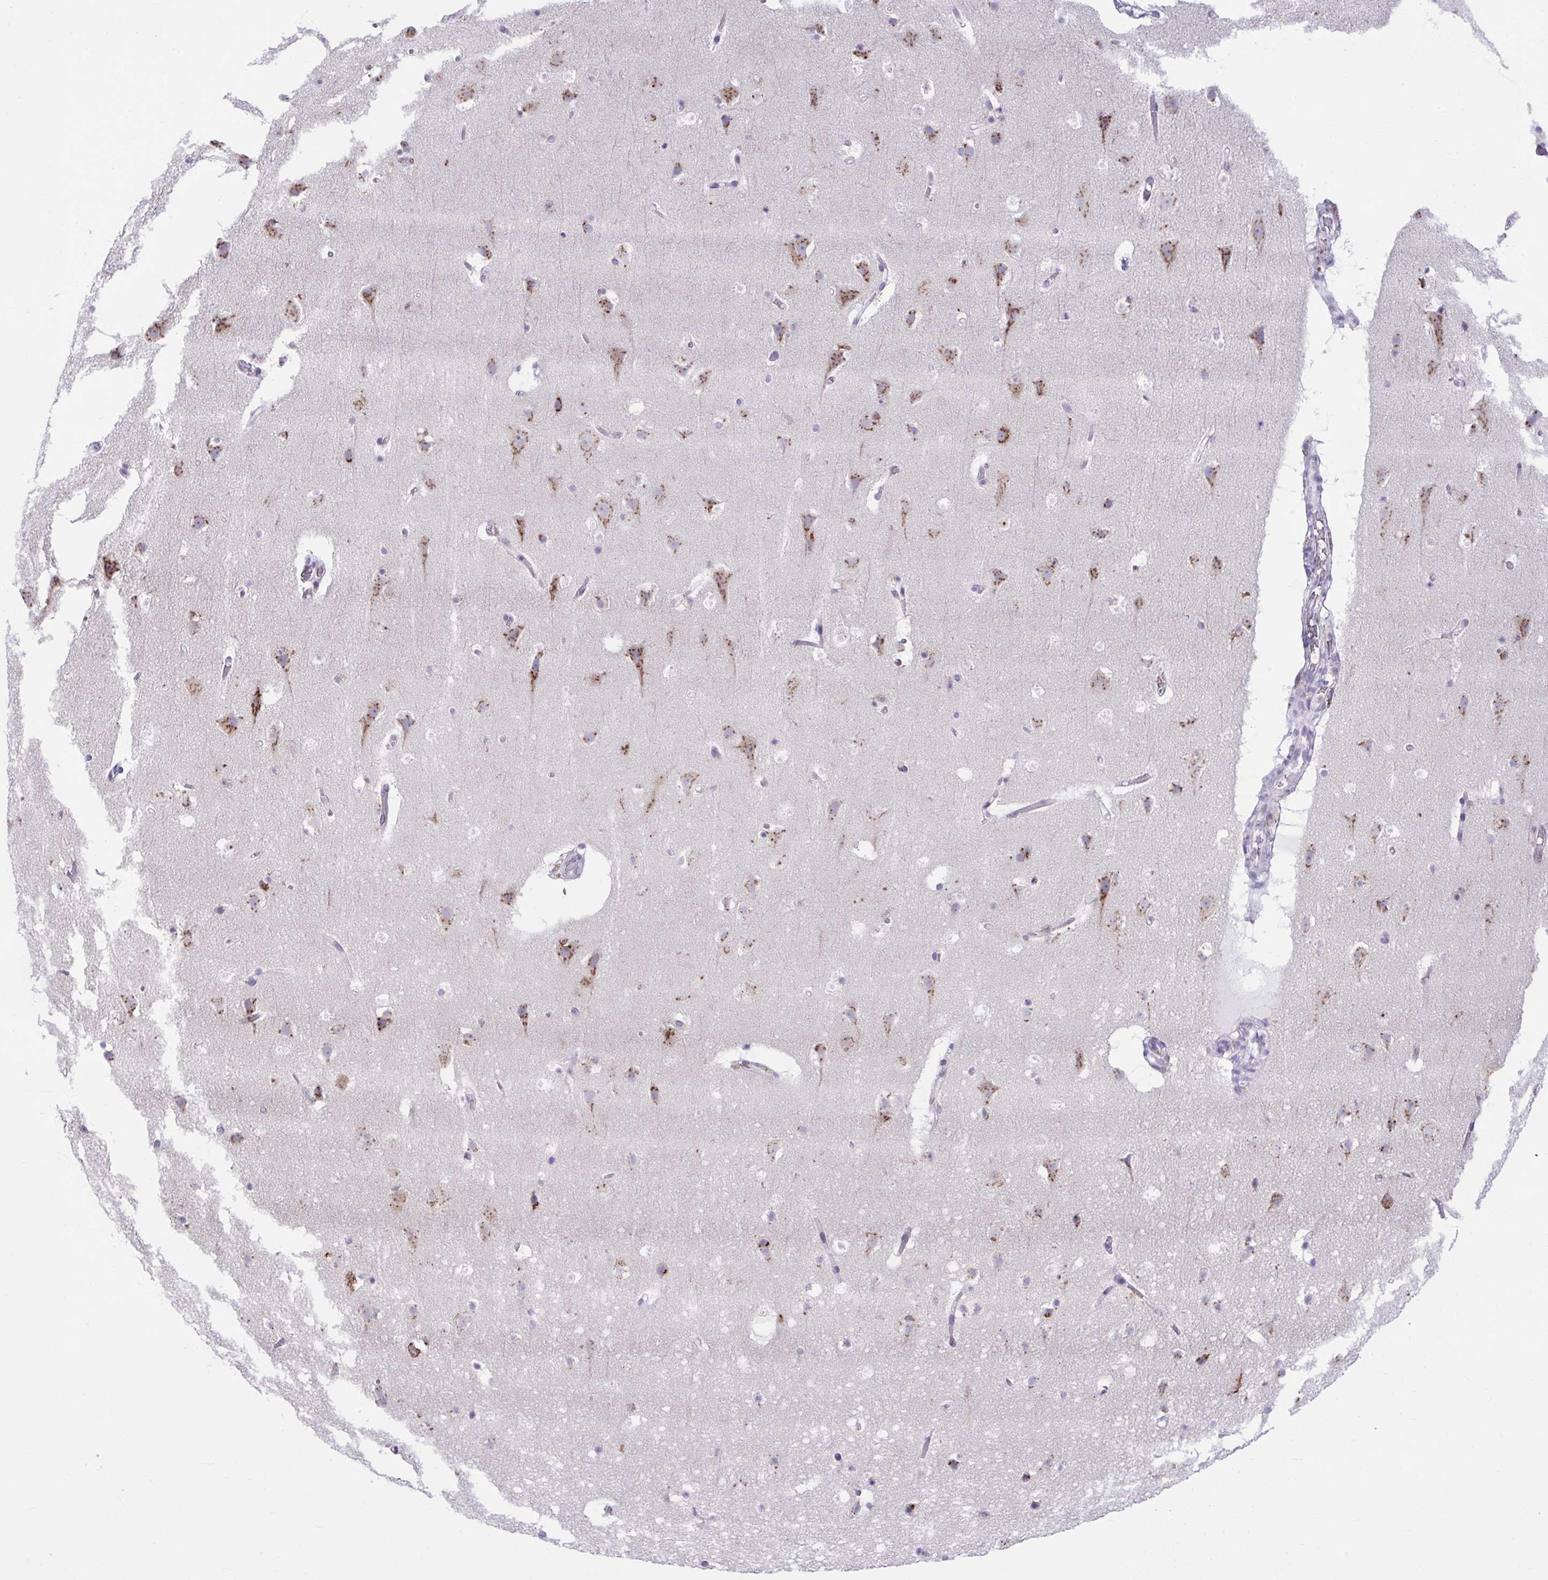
{"staining": {"intensity": "negative", "quantity": "none", "location": "none"}, "tissue": "cerebral cortex", "cell_type": "Endothelial cells", "image_type": "normal", "snomed": [{"axis": "morphology", "description": "Normal tissue, NOS"}, {"axis": "topography", "description": "Cerebral cortex"}], "caption": "The micrograph exhibits no significant staining in endothelial cells of cerebral cortex.", "gene": "SLC35C2", "patient": {"sex": "female", "age": 42}}